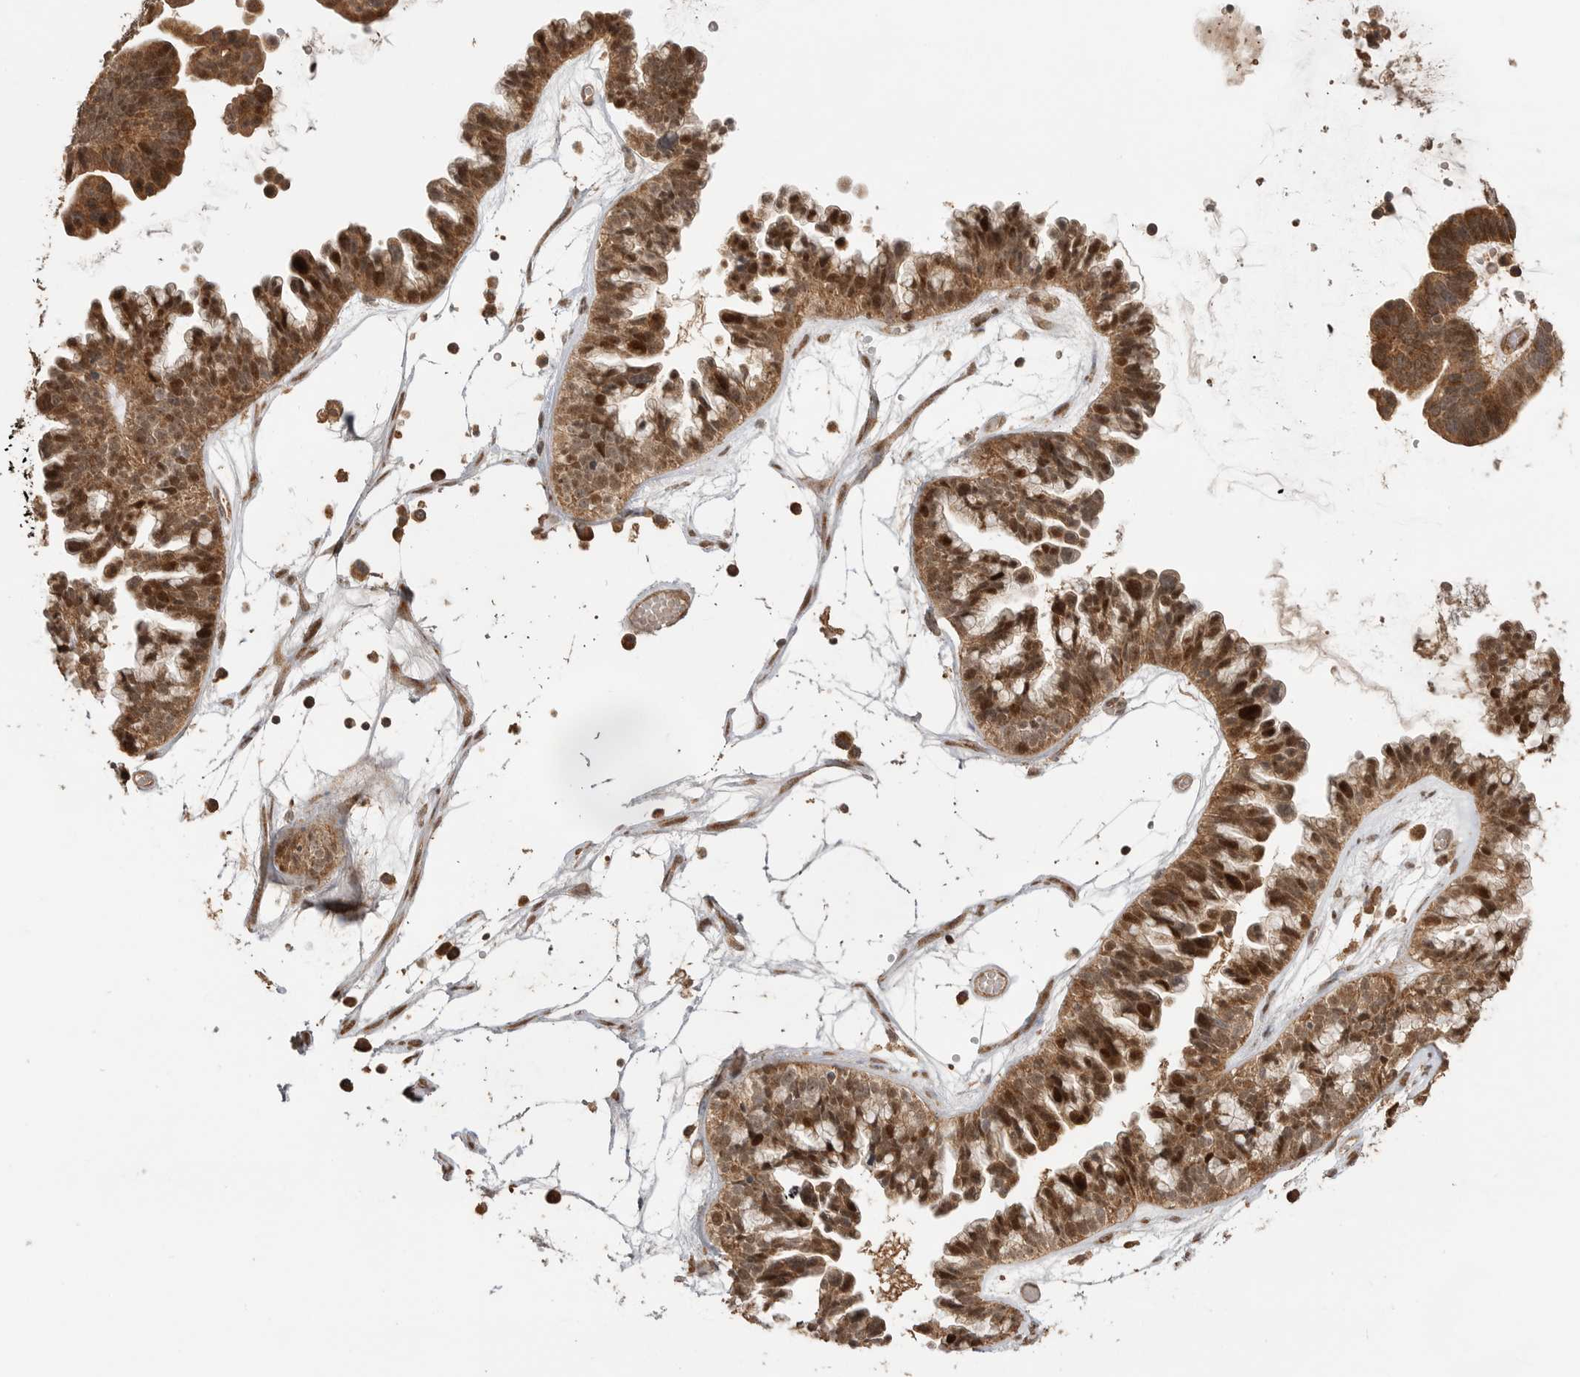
{"staining": {"intensity": "strong", "quantity": ">75%", "location": "cytoplasmic/membranous,nuclear"}, "tissue": "ovarian cancer", "cell_type": "Tumor cells", "image_type": "cancer", "snomed": [{"axis": "morphology", "description": "Cystadenocarcinoma, serous, NOS"}, {"axis": "topography", "description": "Ovary"}], "caption": "Immunohistochemistry (IHC) image of neoplastic tissue: ovarian serous cystadenocarcinoma stained using IHC exhibits high levels of strong protein expression localized specifically in the cytoplasmic/membranous and nuclear of tumor cells, appearing as a cytoplasmic/membranous and nuclear brown color.", "gene": "BOC", "patient": {"sex": "female", "age": 56}}